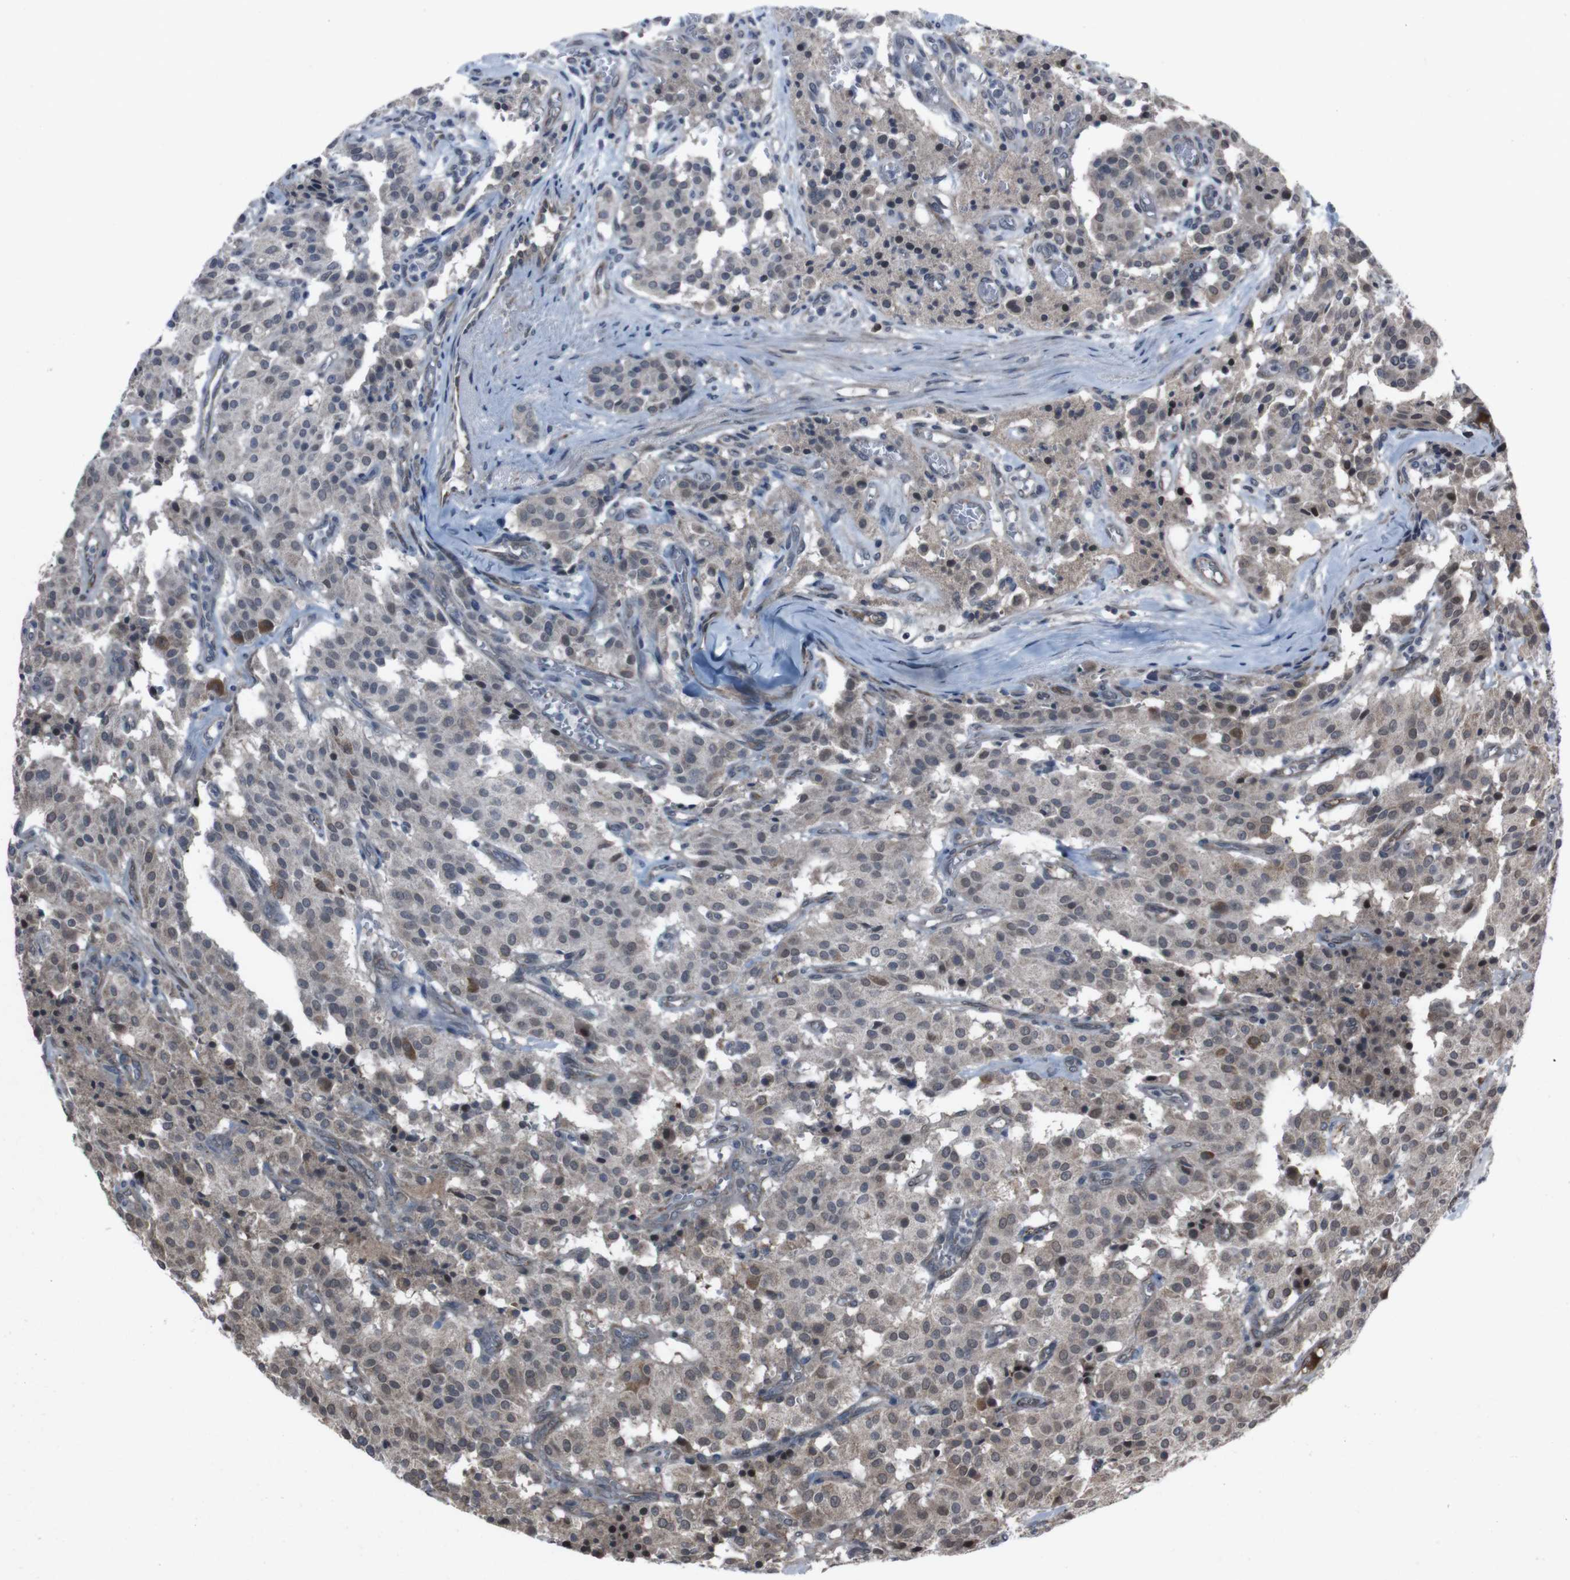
{"staining": {"intensity": "moderate", "quantity": "25%-75%", "location": "cytoplasmic/membranous,nuclear"}, "tissue": "carcinoid", "cell_type": "Tumor cells", "image_type": "cancer", "snomed": [{"axis": "morphology", "description": "Carcinoid, malignant, NOS"}, {"axis": "topography", "description": "Lung"}], "caption": "Brown immunohistochemical staining in carcinoid exhibits moderate cytoplasmic/membranous and nuclear staining in about 25%-75% of tumor cells.", "gene": "SS18L1", "patient": {"sex": "male", "age": 30}}